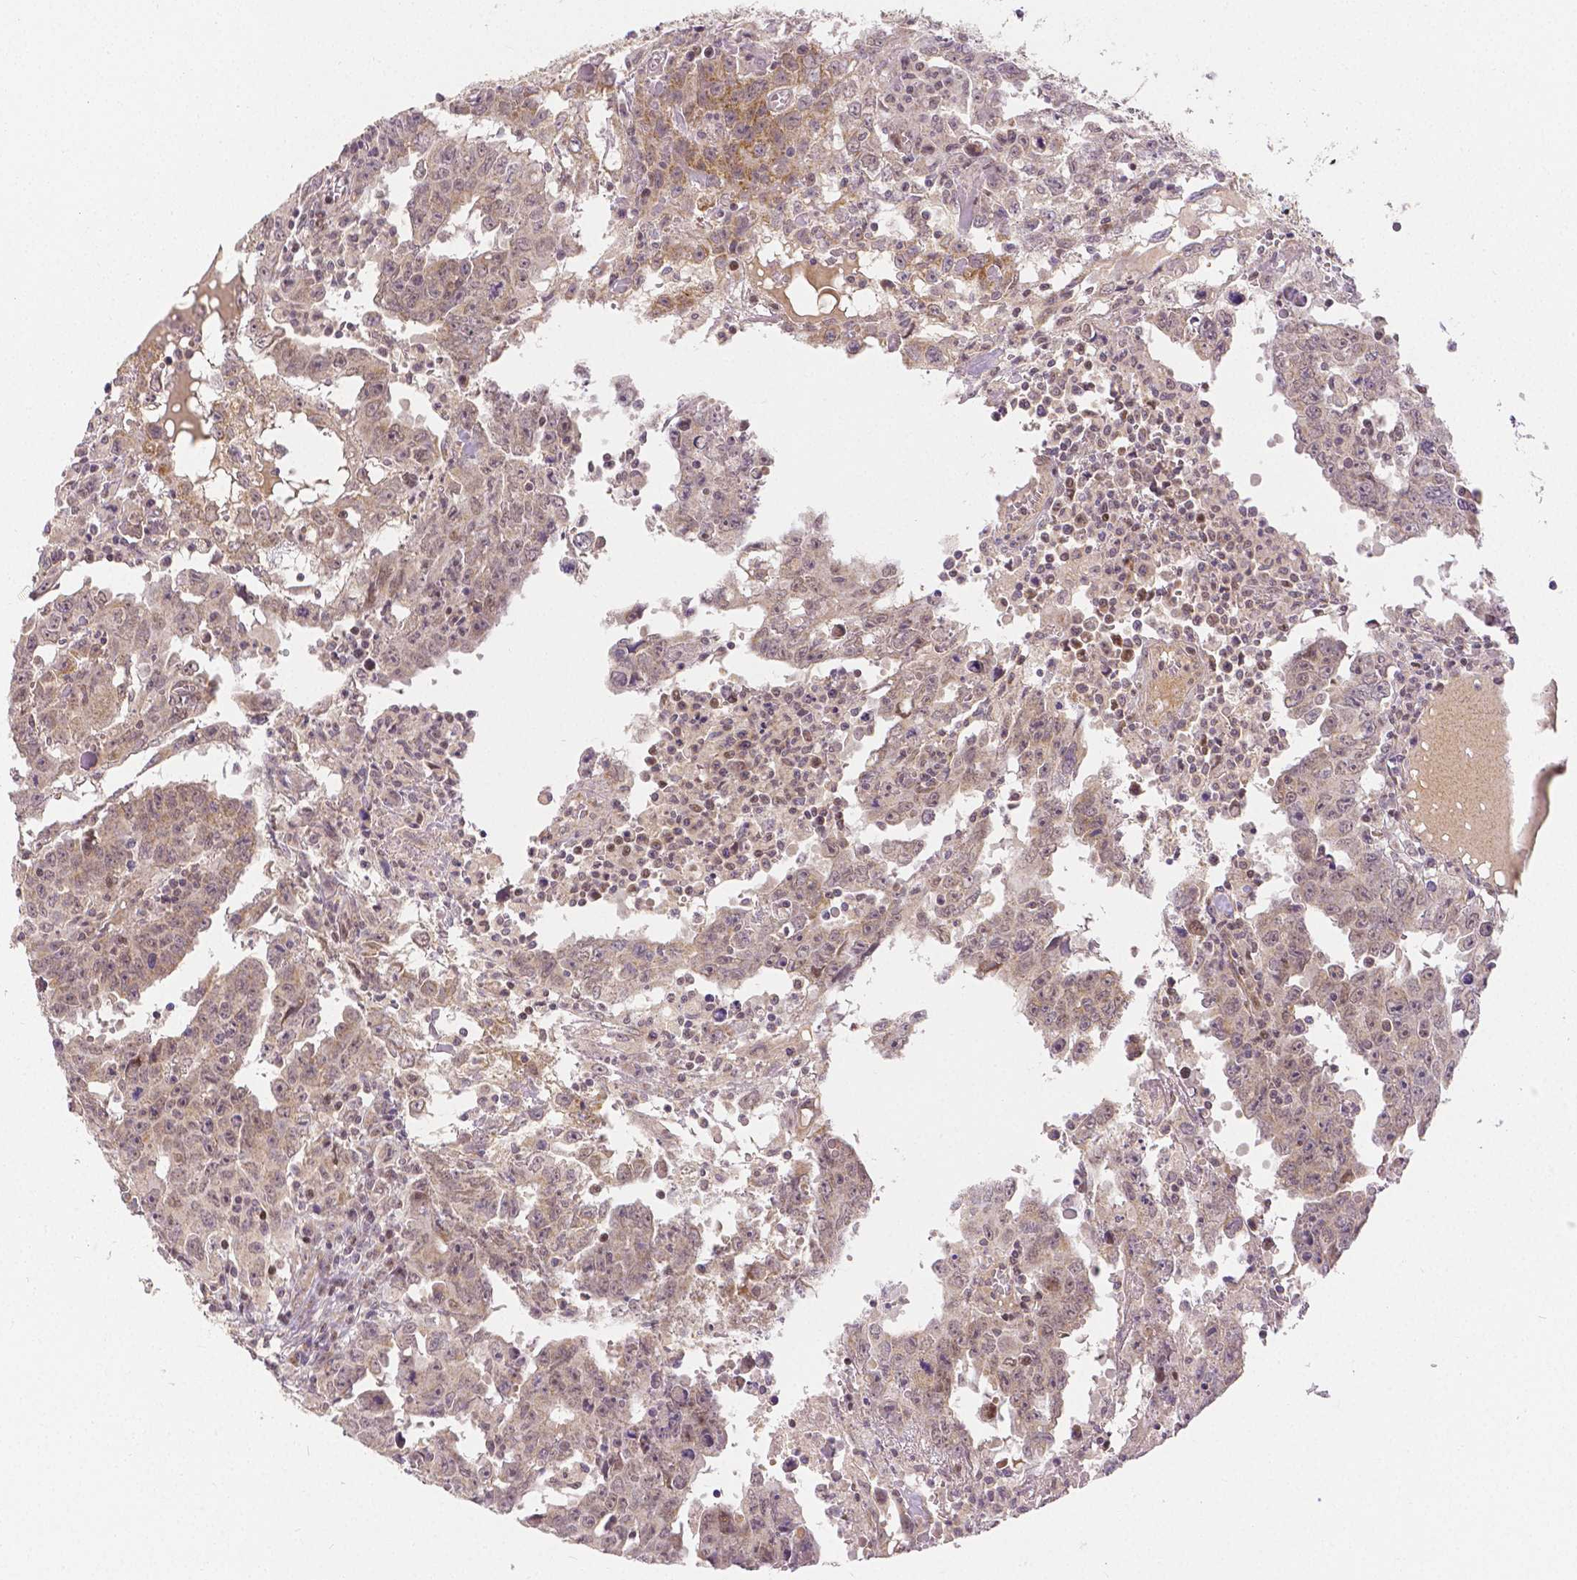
{"staining": {"intensity": "moderate", "quantity": "<25%", "location": "cytoplasmic/membranous,nuclear"}, "tissue": "testis cancer", "cell_type": "Tumor cells", "image_type": "cancer", "snomed": [{"axis": "morphology", "description": "Carcinoma, Embryonal, NOS"}, {"axis": "topography", "description": "Testis"}], "caption": "A low amount of moderate cytoplasmic/membranous and nuclear positivity is appreciated in approximately <25% of tumor cells in testis embryonal carcinoma tissue. The staining is performed using DAB (3,3'-diaminobenzidine) brown chromogen to label protein expression. The nuclei are counter-stained blue using hematoxylin.", "gene": "RHOT1", "patient": {"sex": "male", "age": 22}}